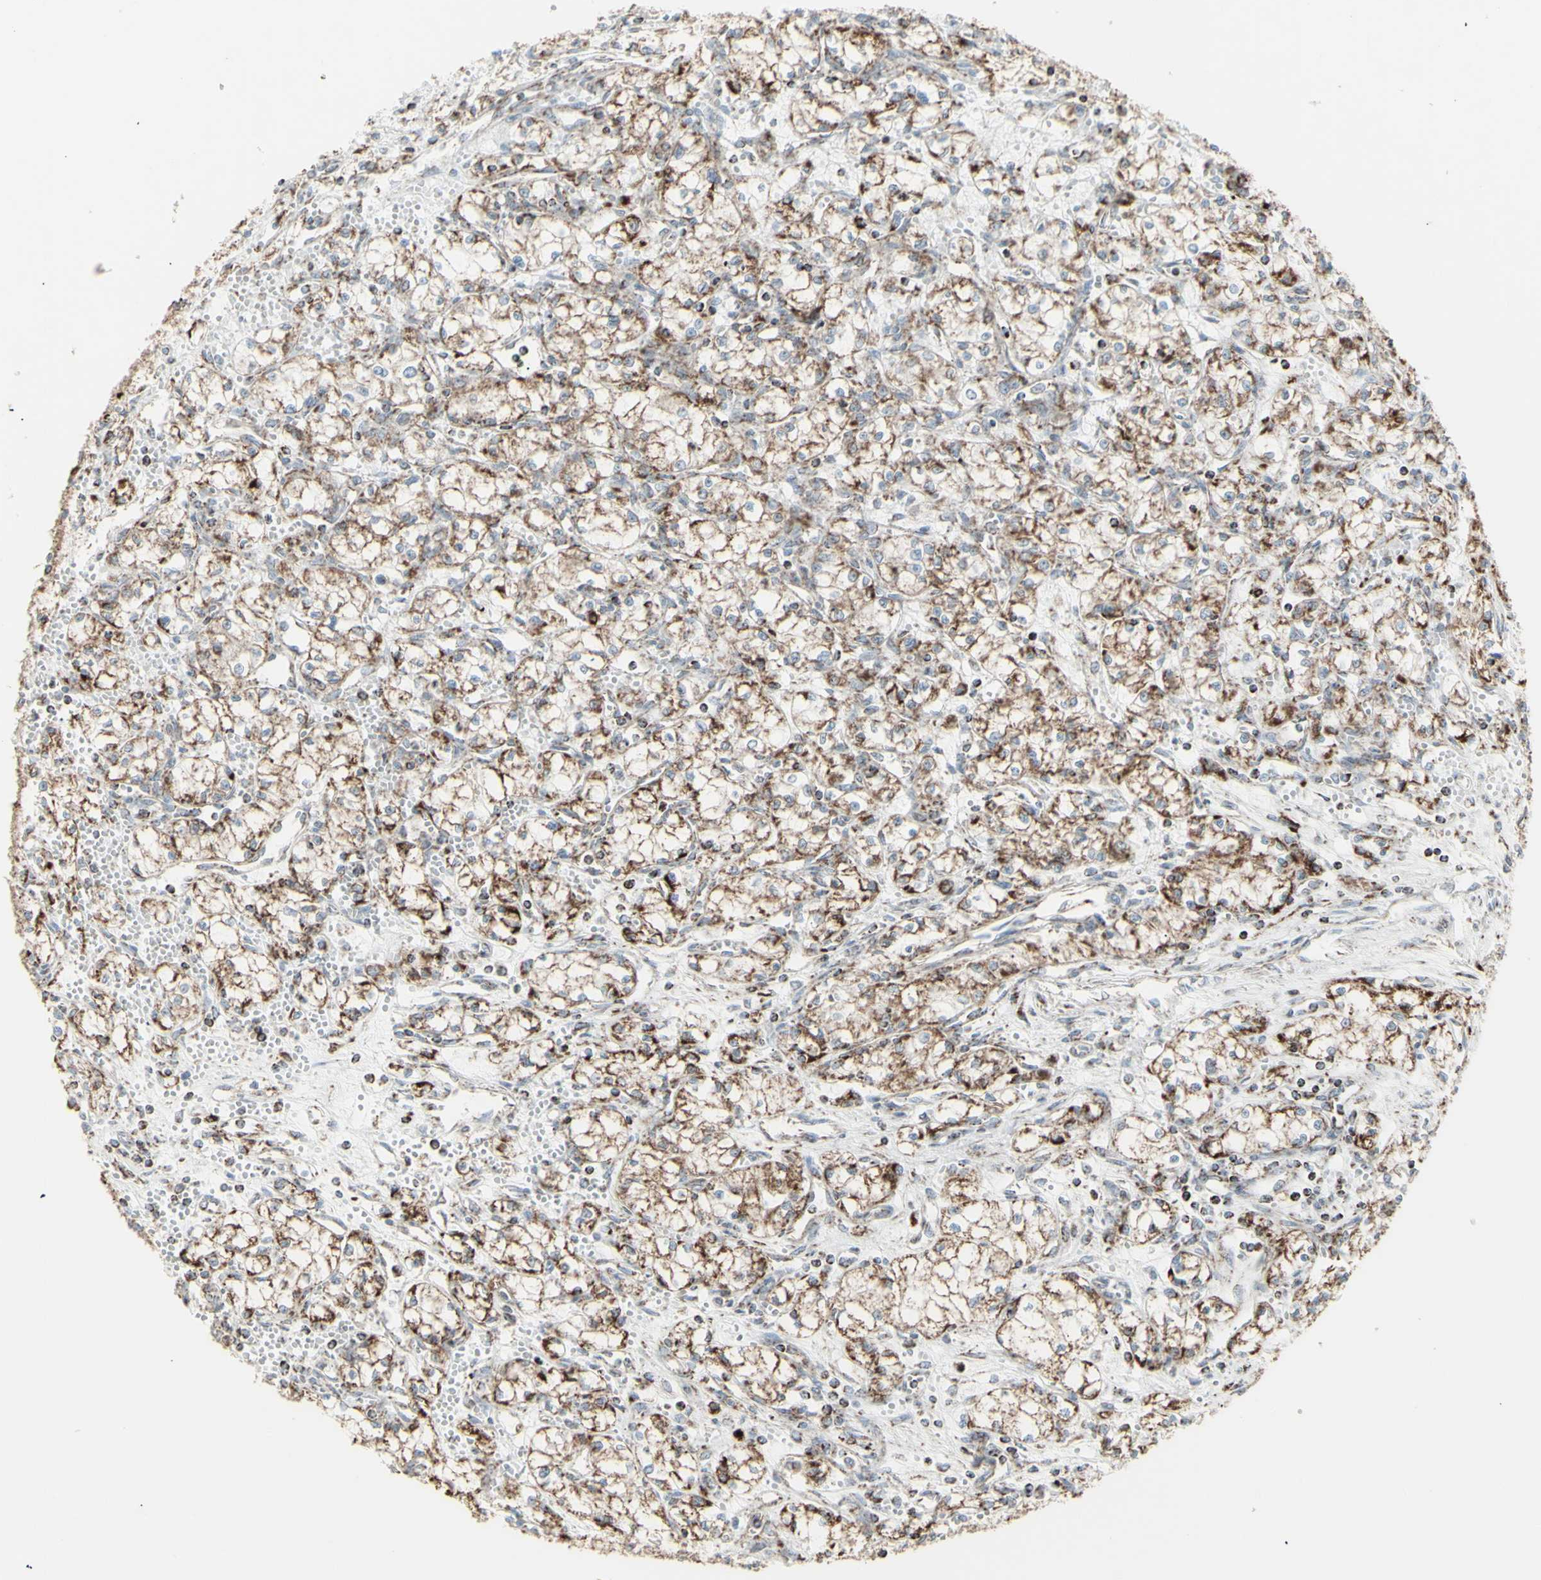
{"staining": {"intensity": "moderate", "quantity": ">75%", "location": "cytoplasmic/membranous"}, "tissue": "renal cancer", "cell_type": "Tumor cells", "image_type": "cancer", "snomed": [{"axis": "morphology", "description": "Normal tissue, NOS"}, {"axis": "morphology", "description": "Adenocarcinoma, NOS"}, {"axis": "topography", "description": "Kidney"}], "caption": "Renal adenocarcinoma tissue demonstrates moderate cytoplasmic/membranous staining in about >75% of tumor cells, visualized by immunohistochemistry. (Stains: DAB in brown, nuclei in blue, Microscopy: brightfield microscopy at high magnification).", "gene": "PLGRKT", "patient": {"sex": "male", "age": 59}}